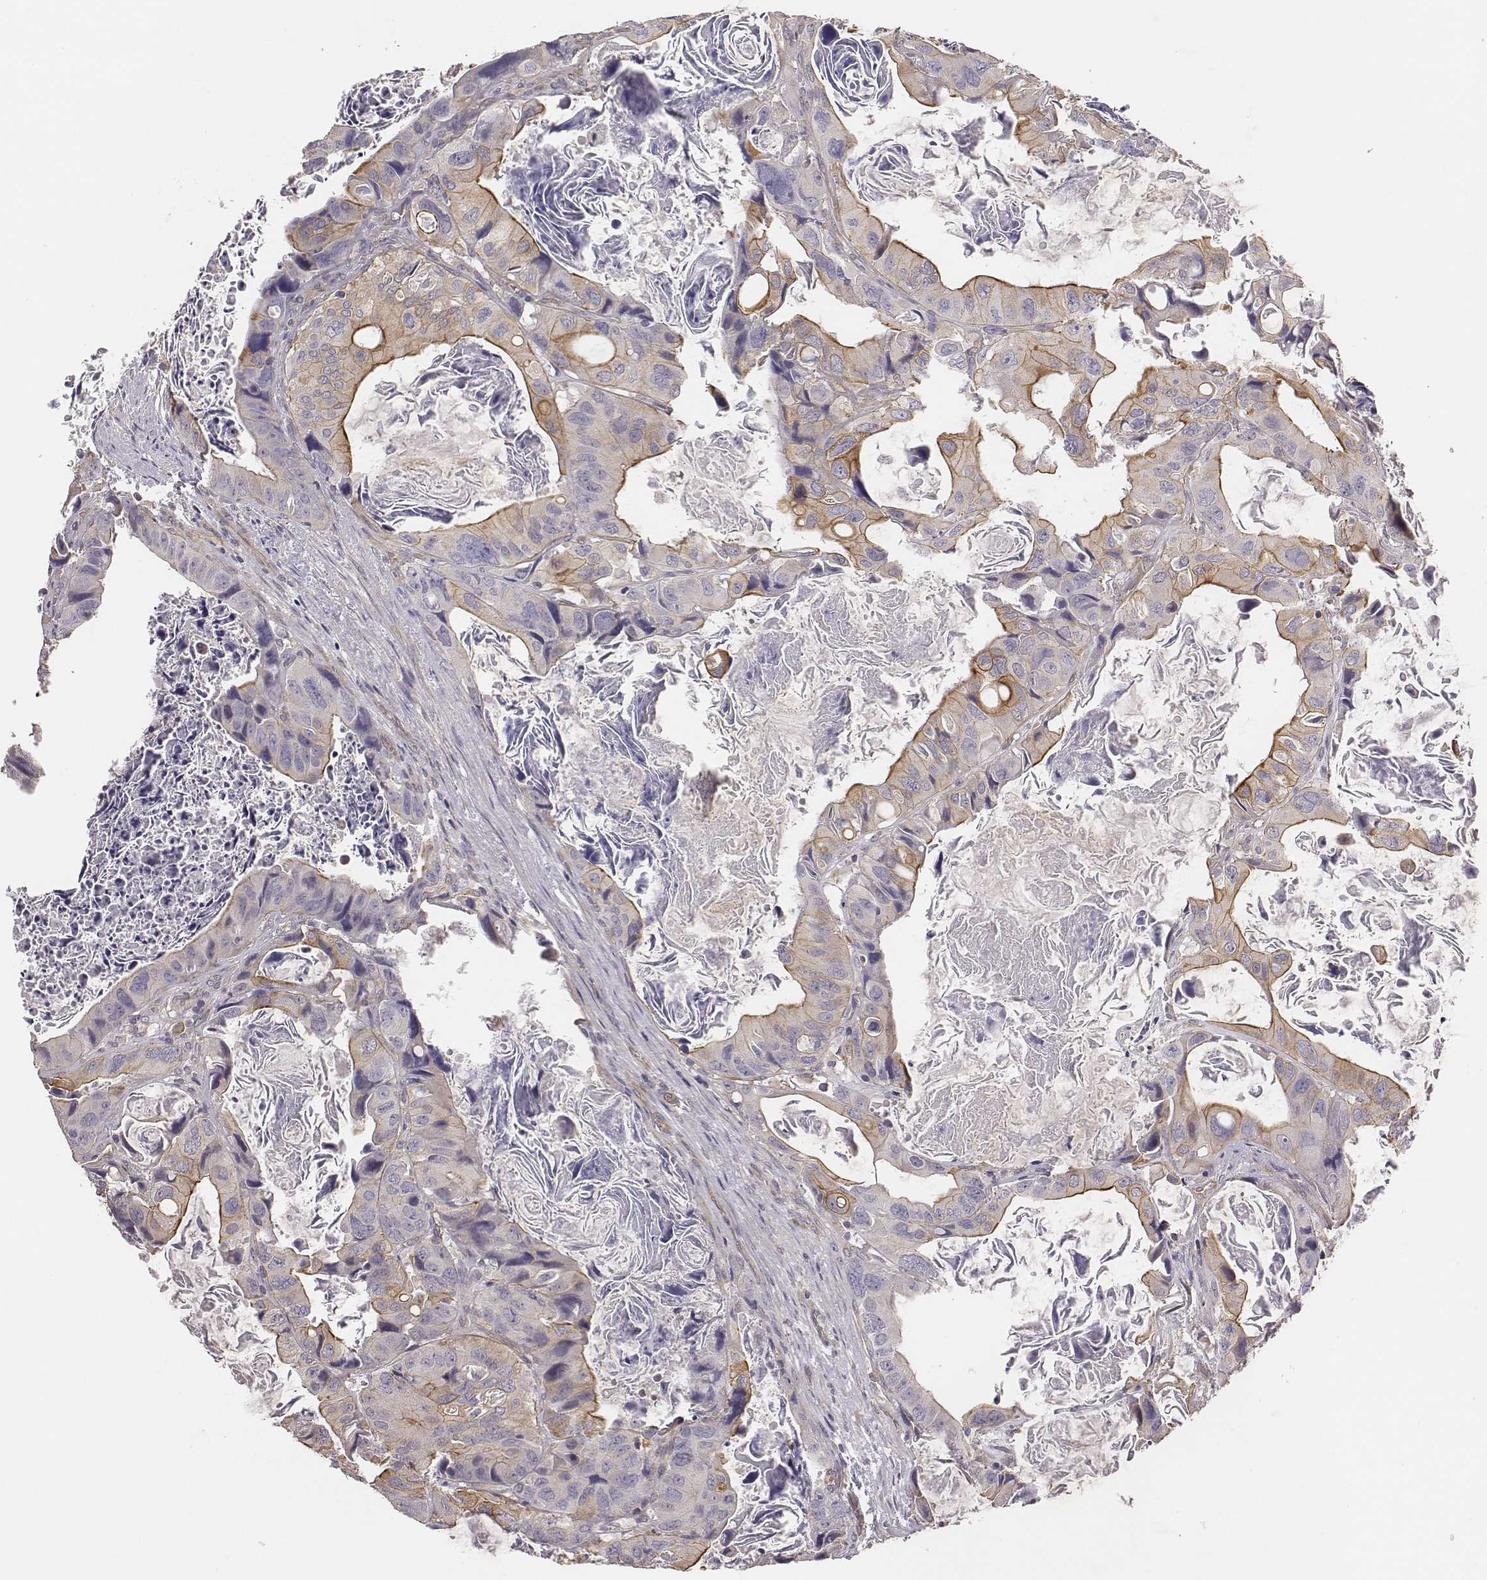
{"staining": {"intensity": "moderate", "quantity": "25%-75%", "location": "cytoplasmic/membranous"}, "tissue": "colorectal cancer", "cell_type": "Tumor cells", "image_type": "cancer", "snomed": [{"axis": "morphology", "description": "Adenocarcinoma, NOS"}, {"axis": "topography", "description": "Rectum"}], "caption": "Colorectal cancer (adenocarcinoma) stained with immunohistochemistry displays moderate cytoplasmic/membranous staining in approximately 25%-75% of tumor cells.", "gene": "SCARF1", "patient": {"sex": "male", "age": 64}}